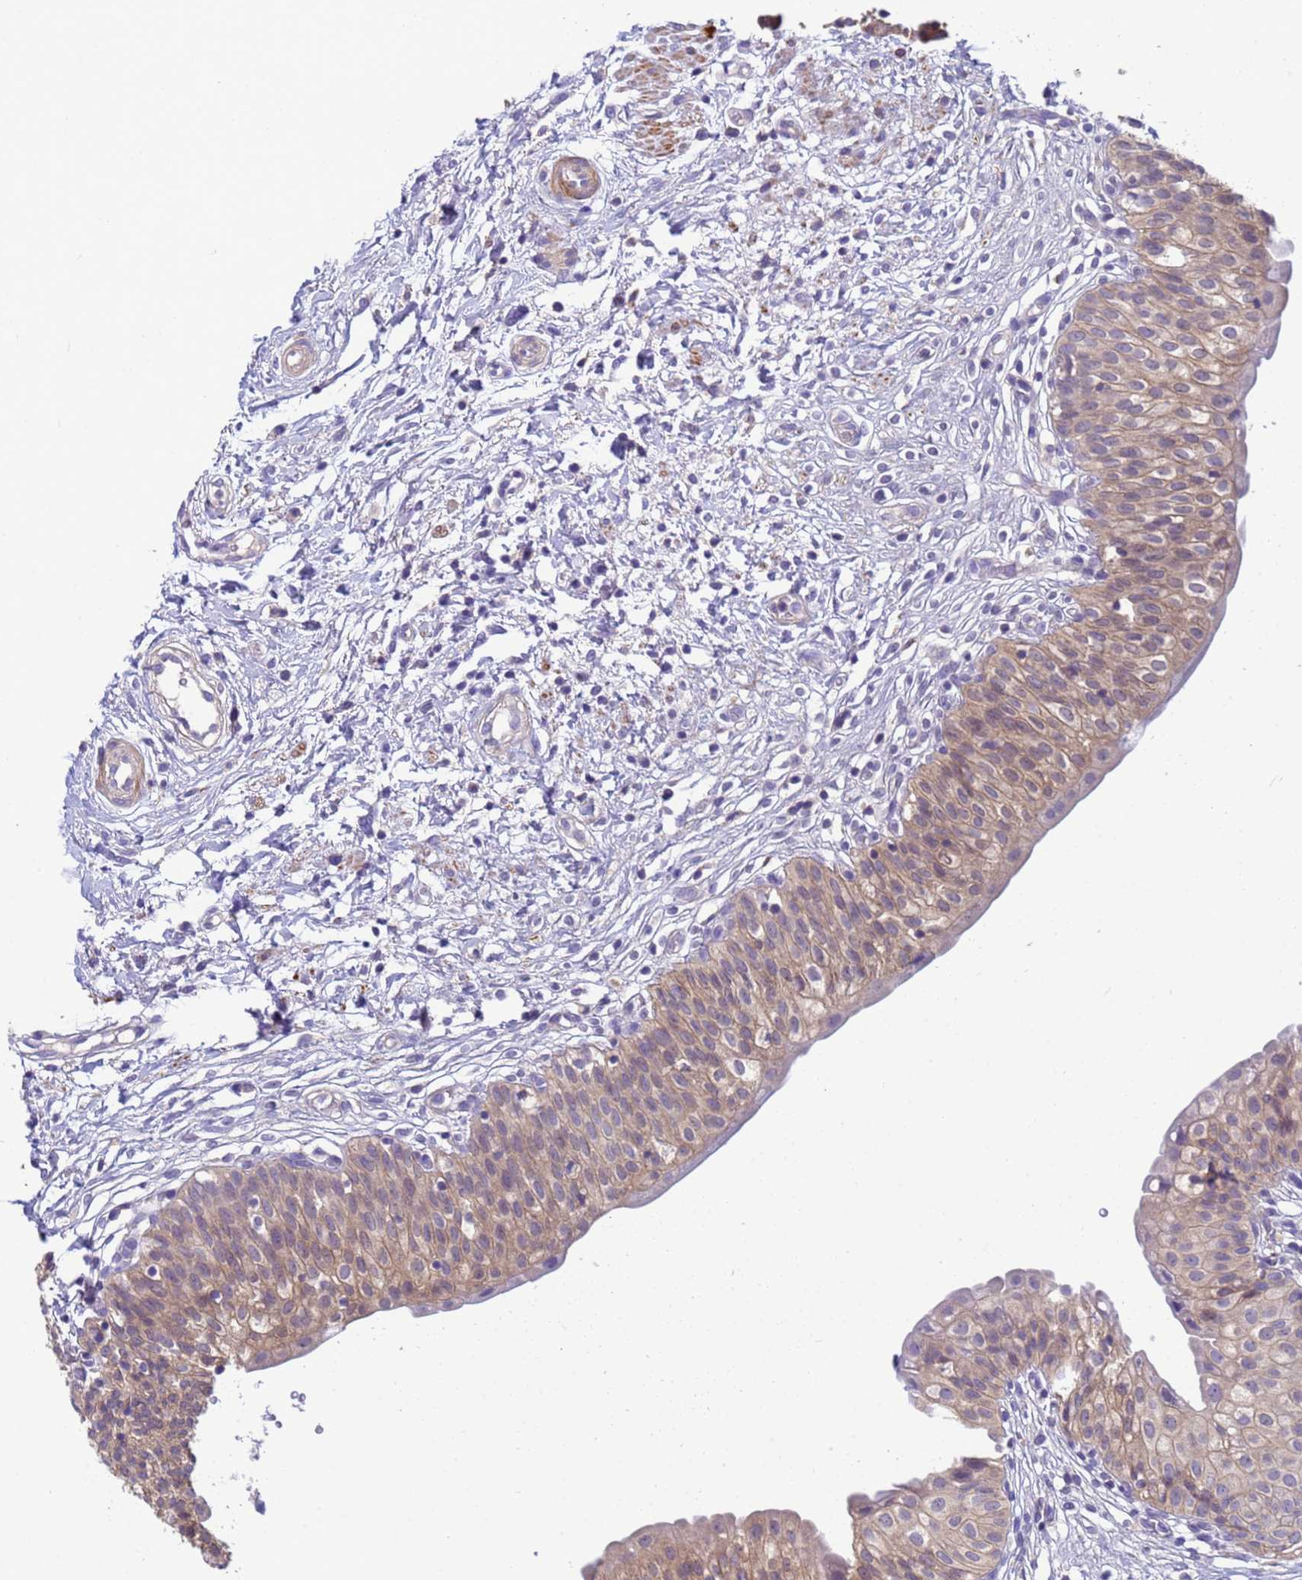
{"staining": {"intensity": "moderate", "quantity": "25%-75%", "location": "cytoplasmic/membranous"}, "tissue": "urinary bladder", "cell_type": "Urothelial cells", "image_type": "normal", "snomed": [{"axis": "morphology", "description": "Normal tissue, NOS"}, {"axis": "topography", "description": "Urinary bladder"}], "caption": "Brown immunohistochemical staining in unremarkable urinary bladder reveals moderate cytoplasmic/membranous expression in approximately 25%-75% of urothelial cells.", "gene": "KLHL13", "patient": {"sex": "male", "age": 55}}